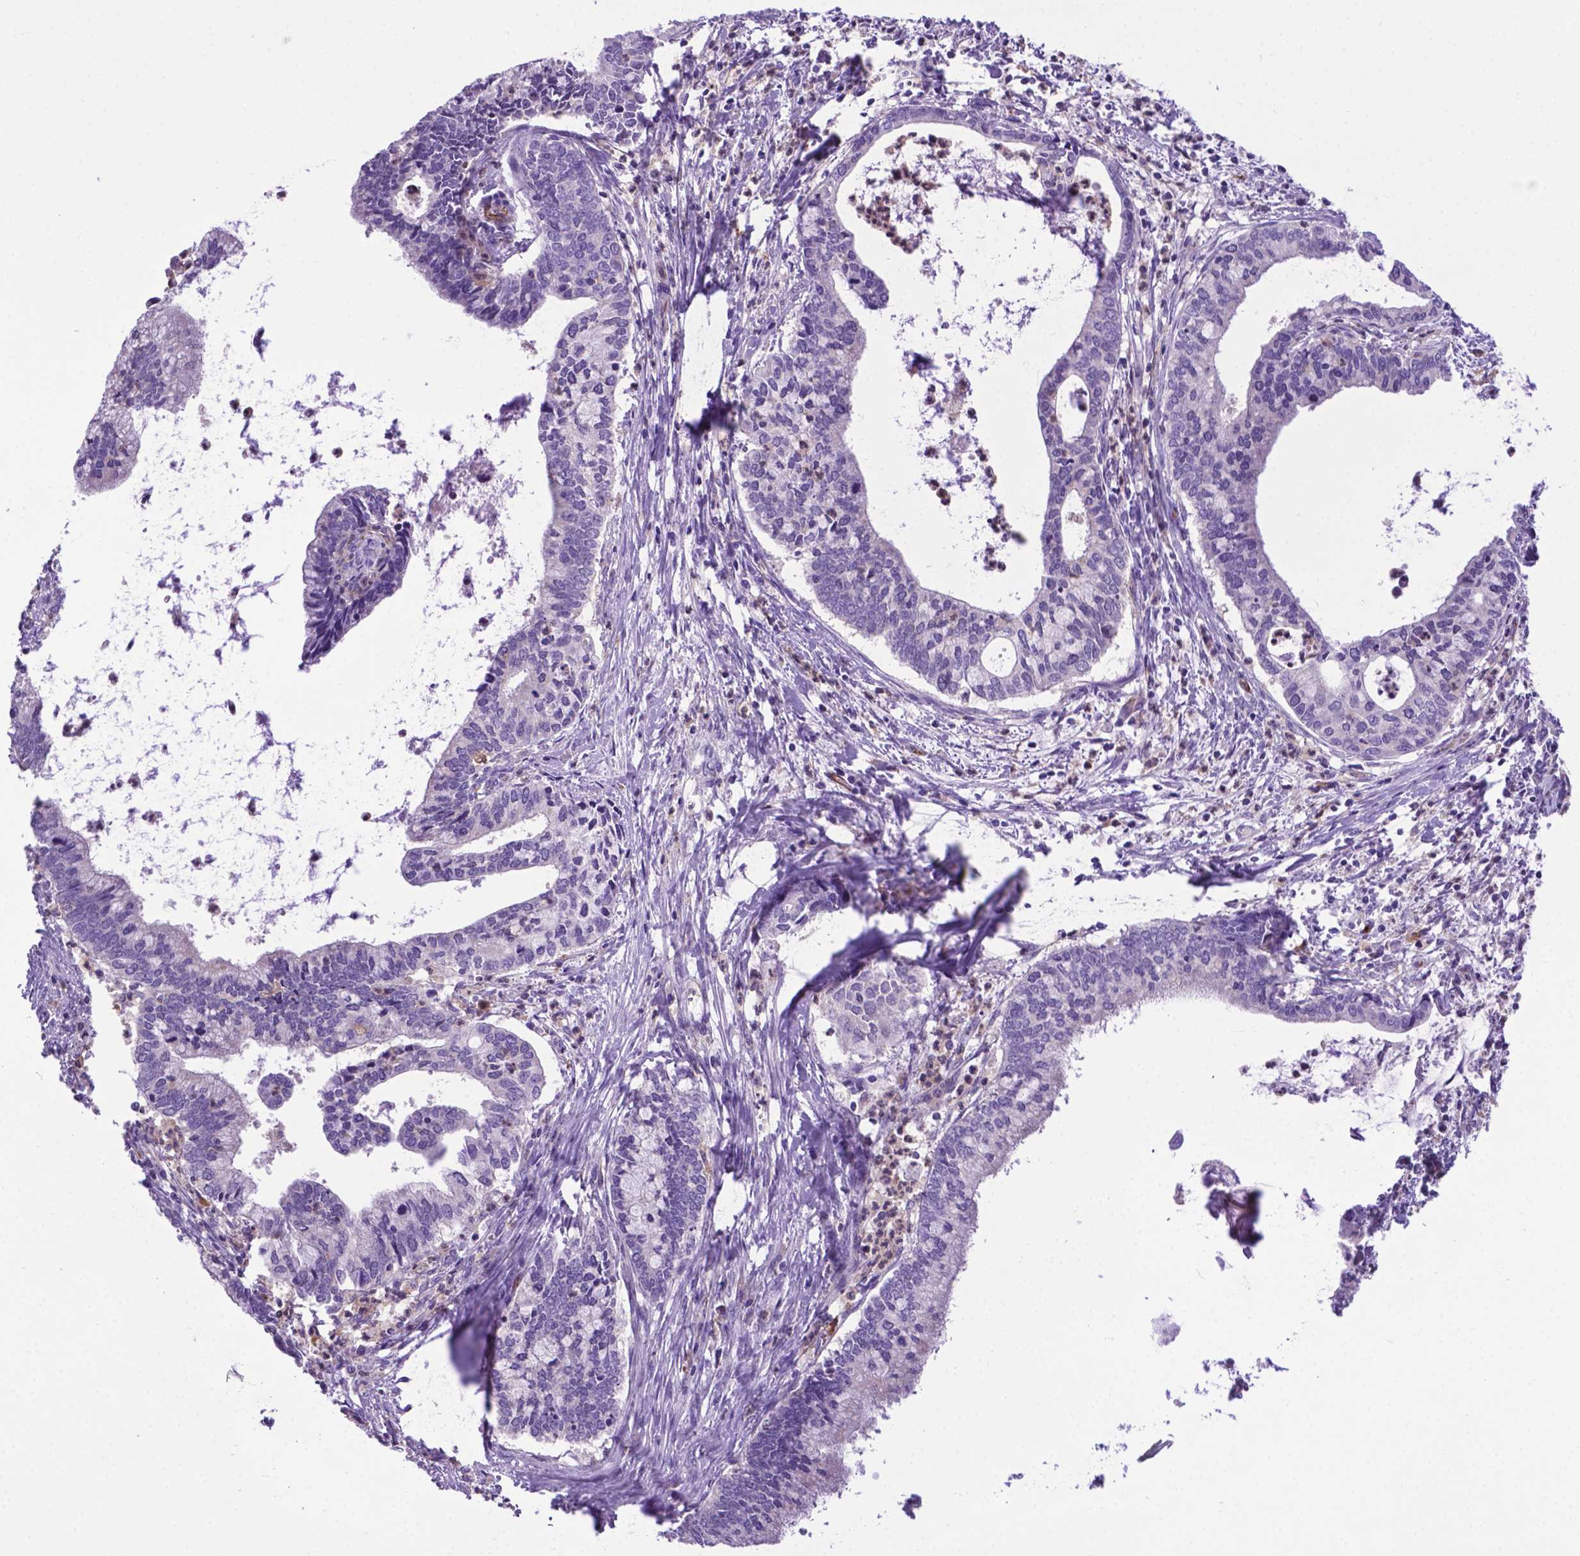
{"staining": {"intensity": "negative", "quantity": "none", "location": "none"}, "tissue": "cervical cancer", "cell_type": "Tumor cells", "image_type": "cancer", "snomed": [{"axis": "morphology", "description": "Adenocarcinoma, NOS"}, {"axis": "topography", "description": "Cervix"}], "caption": "Tumor cells are negative for protein expression in human cervical cancer (adenocarcinoma).", "gene": "LZTR1", "patient": {"sex": "female", "age": 42}}